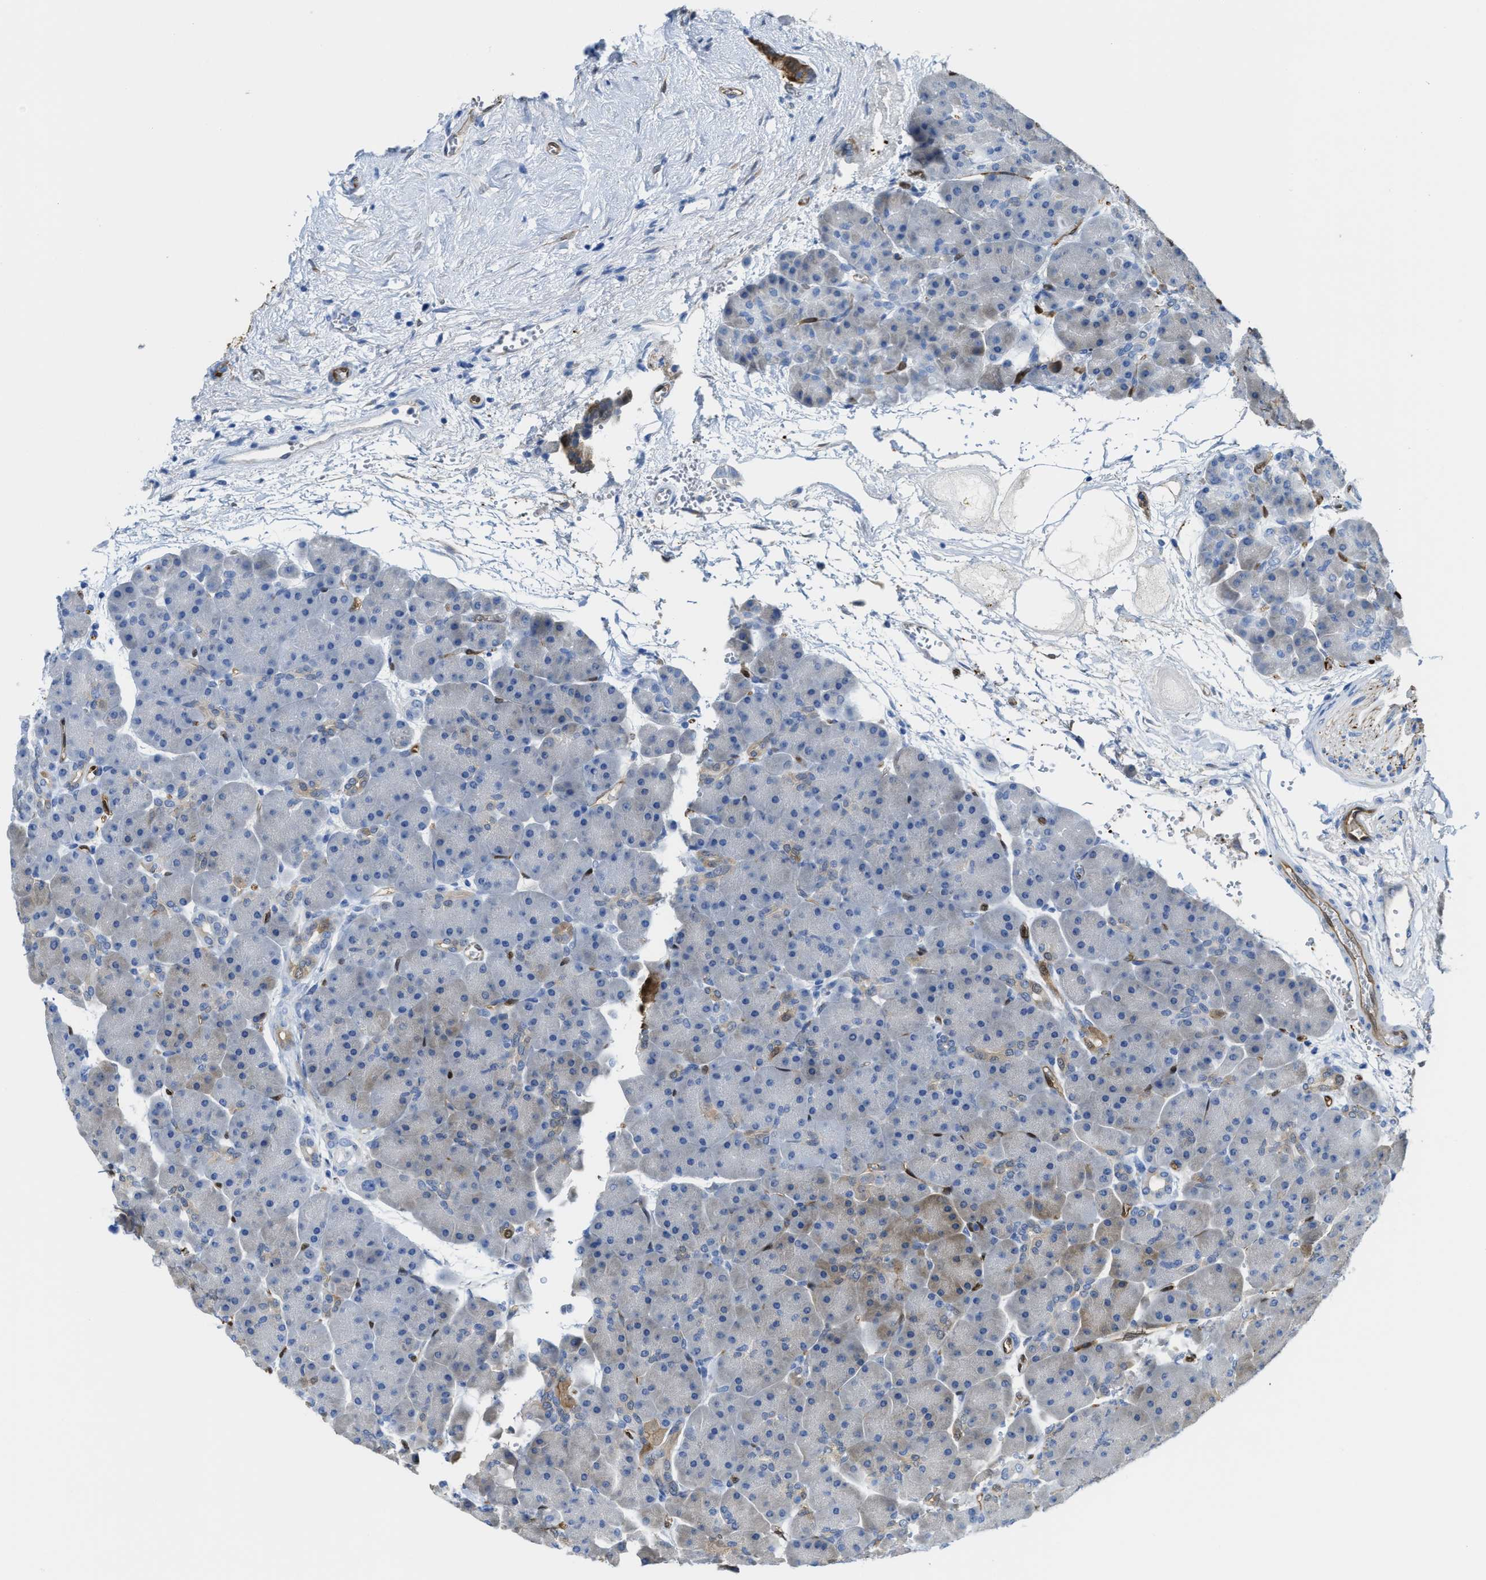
{"staining": {"intensity": "moderate", "quantity": "<25%", "location": "cytoplasmic/membranous"}, "tissue": "pancreas", "cell_type": "Exocrine glandular cells", "image_type": "normal", "snomed": [{"axis": "morphology", "description": "Normal tissue, NOS"}, {"axis": "topography", "description": "Pancreas"}], "caption": "This micrograph demonstrates IHC staining of normal human pancreas, with low moderate cytoplasmic/membranous positivity in about <25% of exocrine glandular cells.", "gene": "ASS1", "patient": {"sex": "male", "age": 66}}